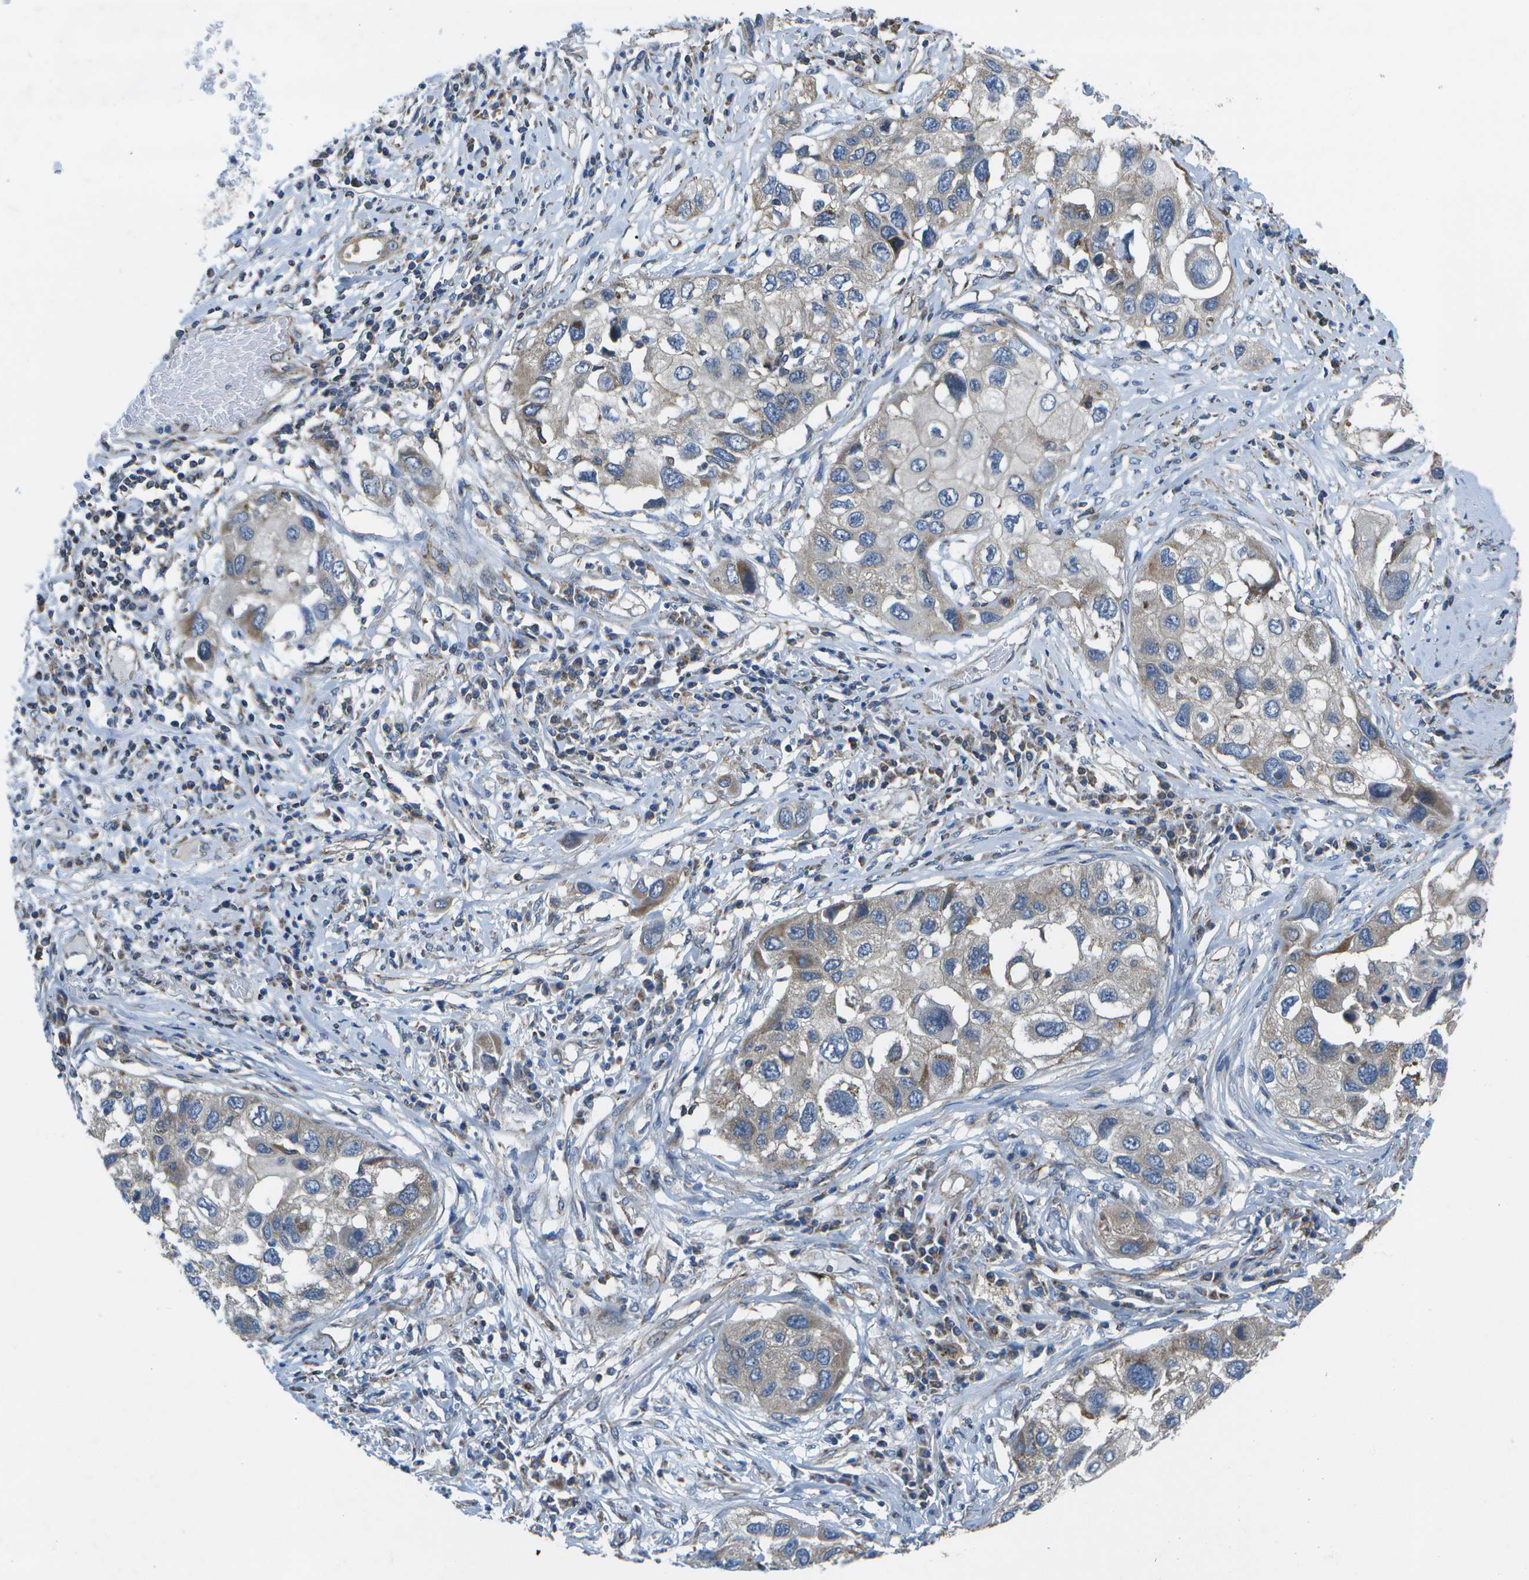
{"staining": {"intensity": "weak", "quantity": "25%-75%", "location": "cytoplasmic/membranous"}, "tissue": "lung cancer", "cell_type": "Tumor cells", "image_type": "cancer", "snomed": [{"axis": "morphology", "description": "Squamous cell carcinoma, NOS"}, {"axis": "topography", "description": "Lung"}], "caption": "Immunohistochemistry (IHC) of lung squamous cell carcinoma exhibits low levels of weak cytoplasmic/membranous expression in about 25%-75% of tumor cells.", "gene": "MVK", "patient": {"sex": "male", "age": 71}}